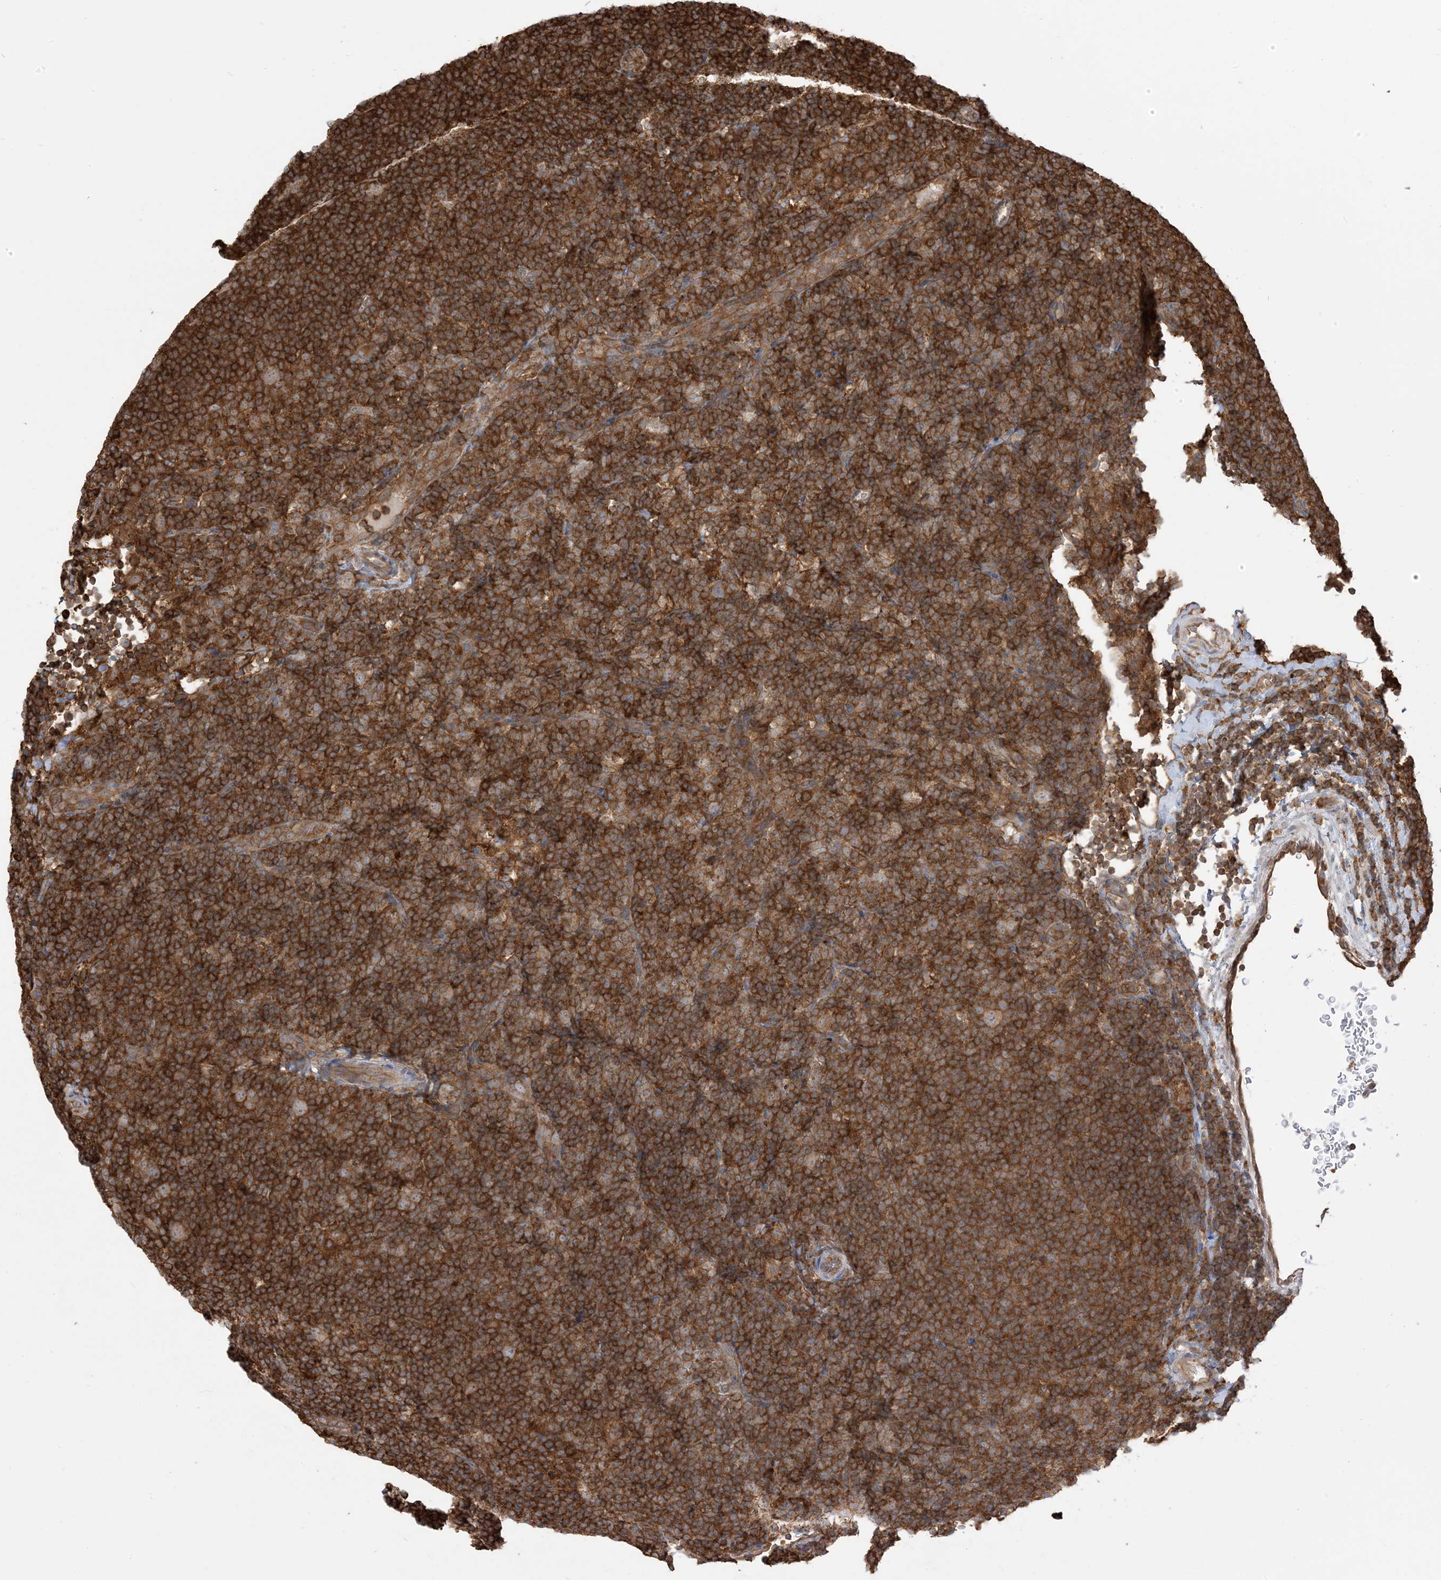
{"staining": {"intensity": "weak", "quantity": "25%-75%", "location": "cytoplasmic/membranous"}, "tissue": "lymphoma", "cell_type": "Tumor cells", "image_type": "cancer", "snomed": [{"axis": "morphology", "description": "Hodgkin's disease, NOS"}, {"axis": "topography", "description": "Lymph node"}], "caption": "The micrograph demonstrates staining of lymphoma, revealing weak cytoplasmic/membranous protein staining (brown color) within tumor cells. Nuclei are stained in blue.", "gene": "CAPZB", "patient": {"sex": "female", "age": 57}}